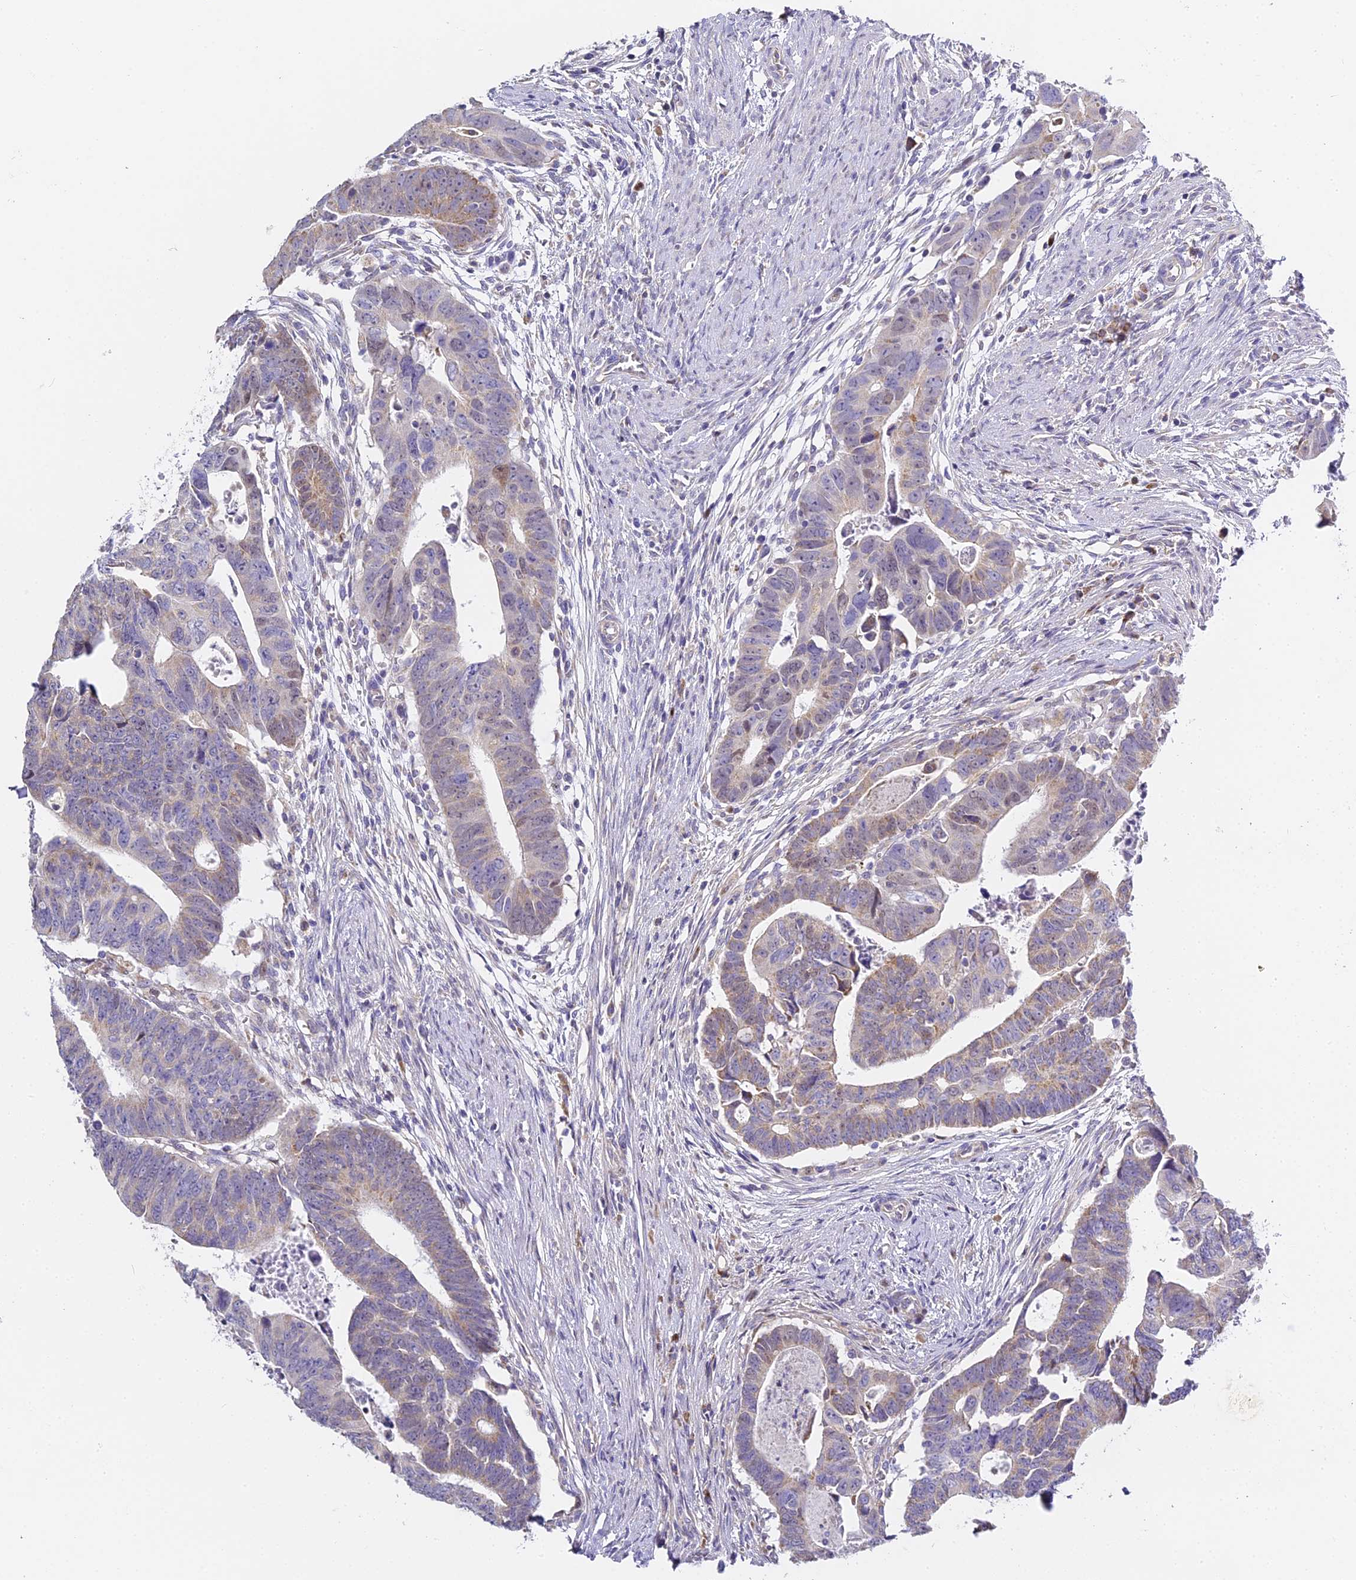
{"staining": {"intensity": "weak", "quantity": "<25%", "location": "cytoplasmic/membranous"}, "tissue": "colorectal cancer", "cell_type": "Tumor cells", "image_type": "cancer", "snomed": [{"axis": "morphology", "description": "Adenocarcinoma, NOS"}, {"axis": "topography", "description": "Rectum"}], "caption": "A histopathology image of human colorectal cancer (adenocarcinoma) is negative for staining in tumor cells.", "gene": "SERP1", "patient": {"sex": "female", "age": 65}}